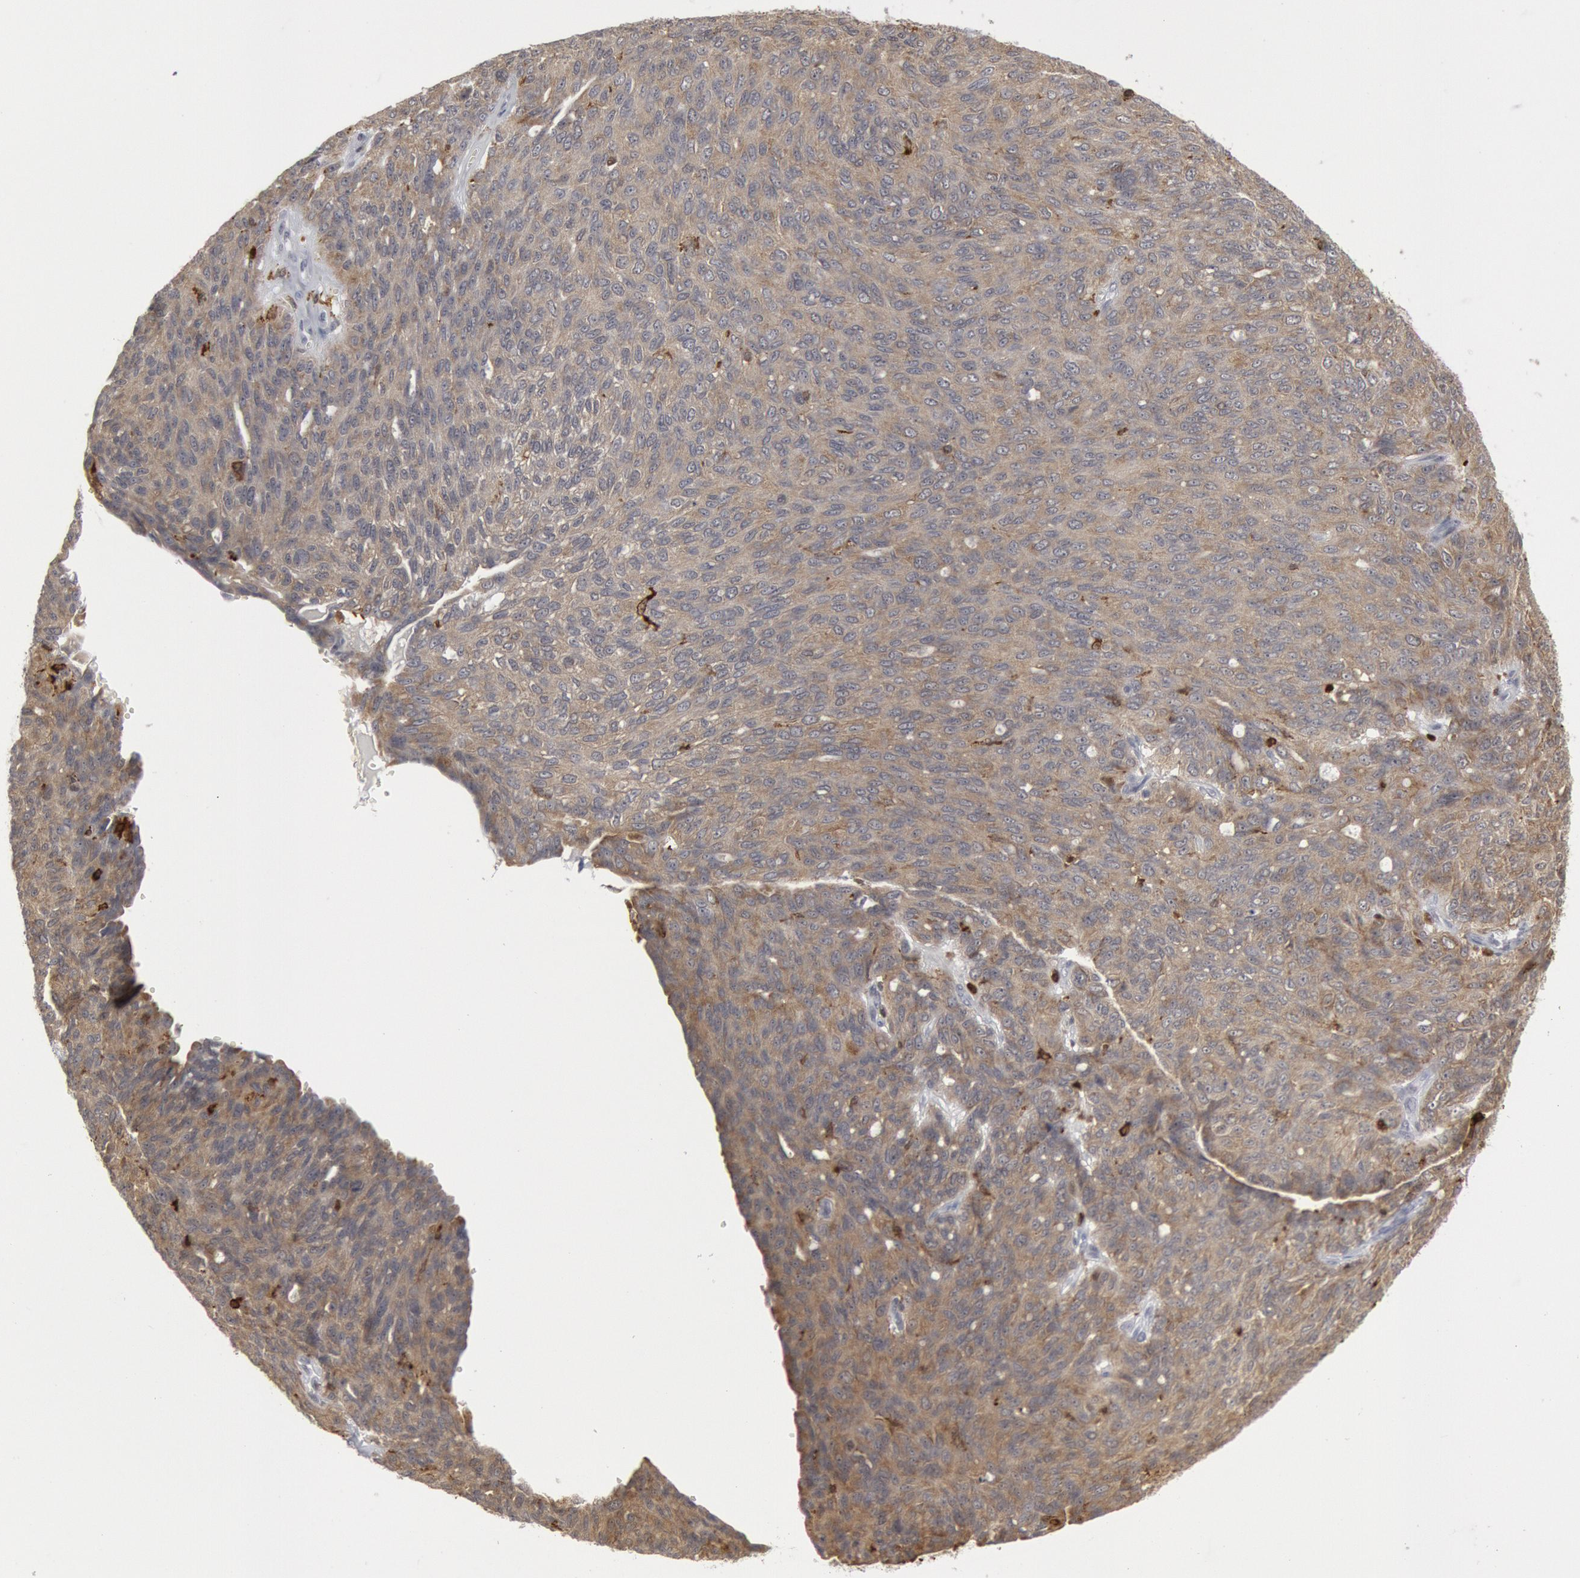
{"staining": {"intensity": "weak", "quantity": ">75%", "location": "cytoplasmic/membranous"}, "tissue": "ovarian cancer", "cell_type": "Tumor cells", "image_type": "cancer", "snomed": [{"axis": "morphology", "description": "Carcinoma, endometroid"}, {"axis": "topography", "description": "Ovary"}], "caption": "IHC (DAB) staining of human ovarian cancer (endometroid carcinoma) reveals weak cytoplasmic/membranous protein expression in approximately >75% of tumor cells.", "gene": "PTPN6", "patient": {"sex": "female", "age": 60}}